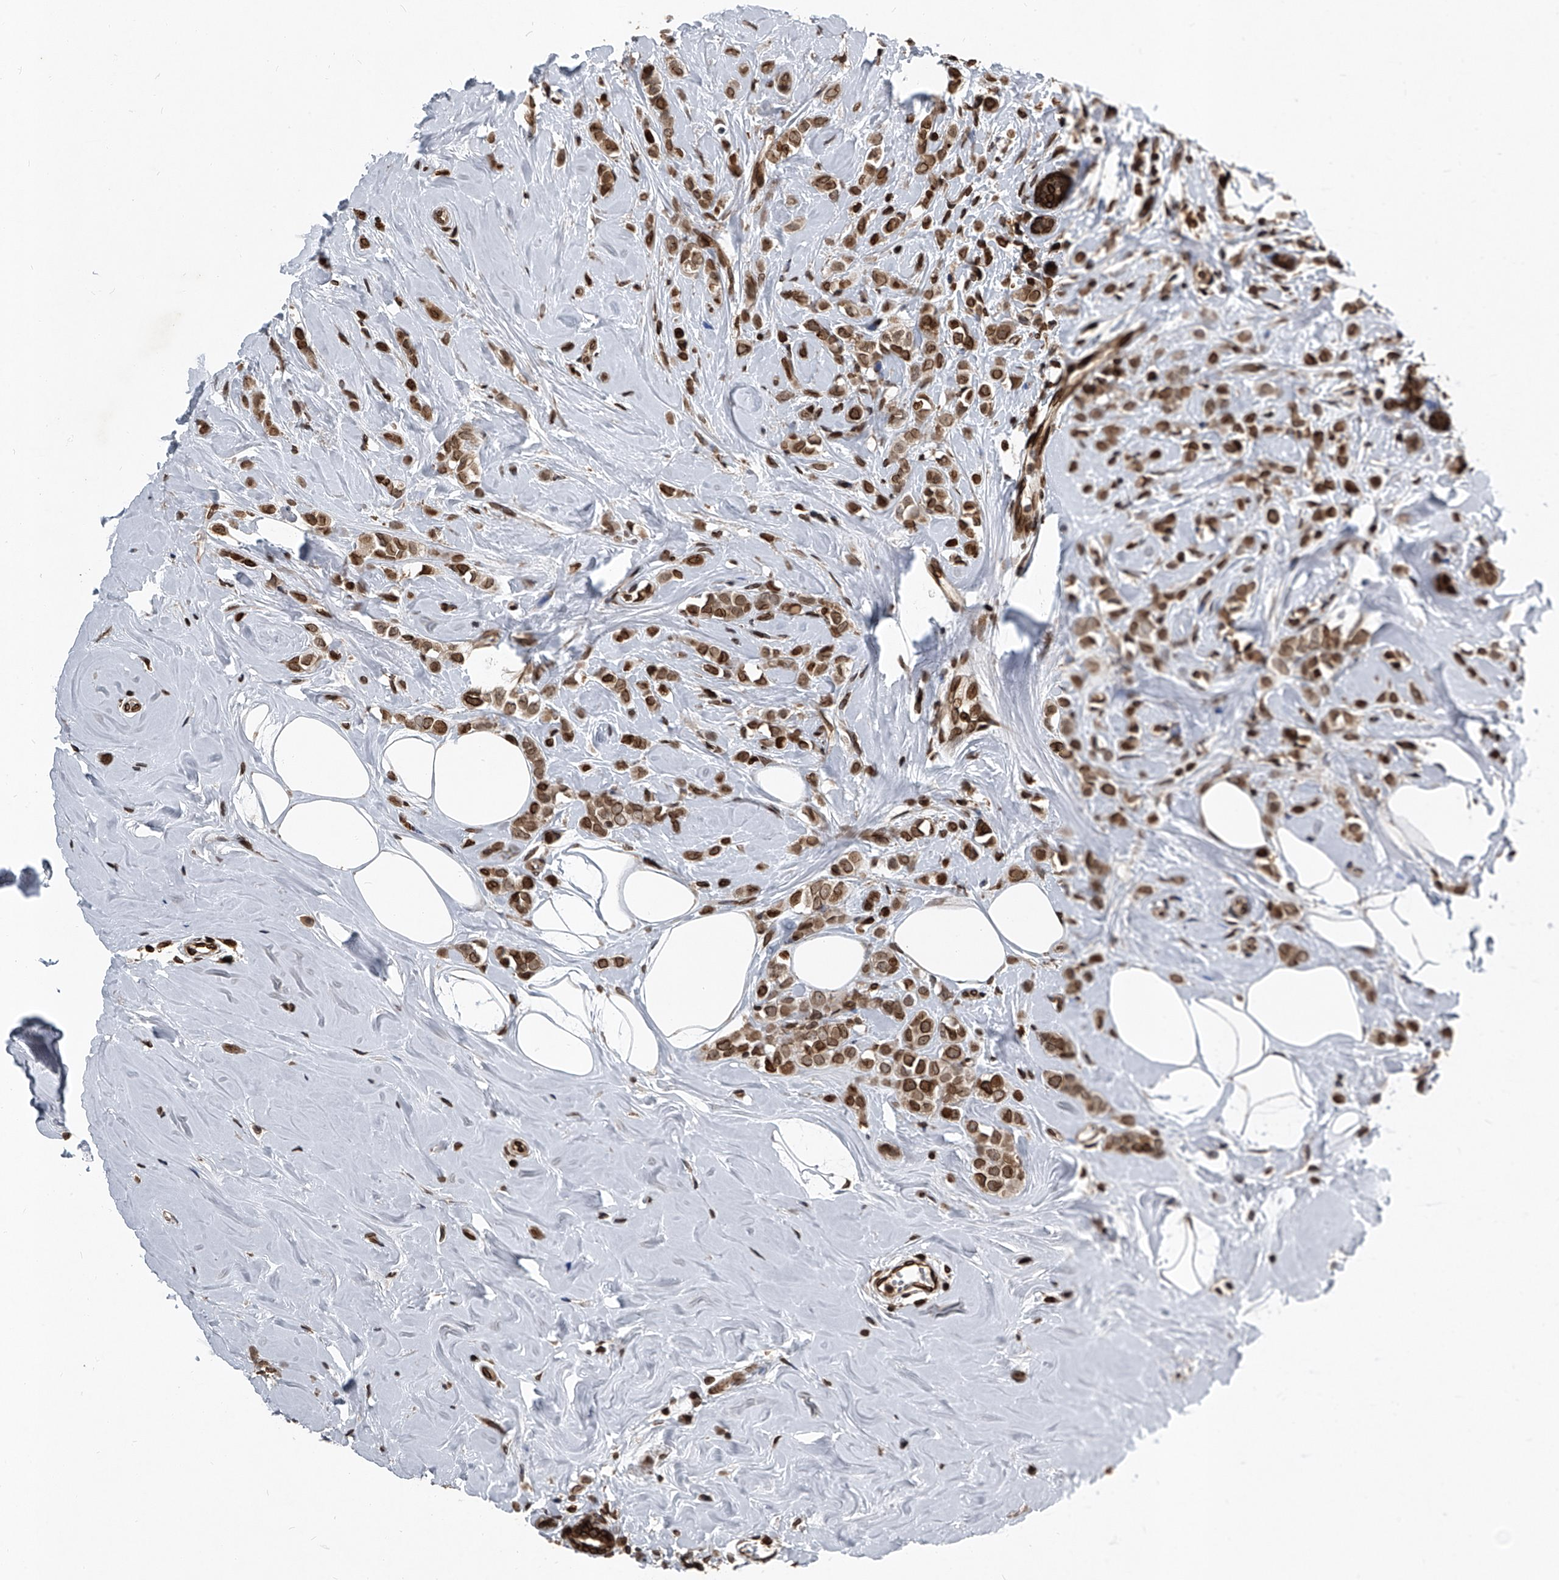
{"staining": {"intensity": "moderate", "quantity": ">75%", "location": "cytoplasmic/membranous,nuclear"}, "tissue": "breast cancer", "cell_type": "Tumor cells", "image_type": "cancer", "snomed": [{"axis": "morphology", "description": "Lobular carcinoma"}, {"axis": "topography", "description": "Breast"}], "caption": "Moderate cytoplasmic/membranous and nuclear positivity is appreciated in about >75% of tumor cells in breast cancer (lobular carcinoma). (DAB (3,3'-diaminobenzidine) IHC with brightfield microscopy, high magnification).", "gene": "PHF20", "patient": {"sex": "female", "age": 47}}